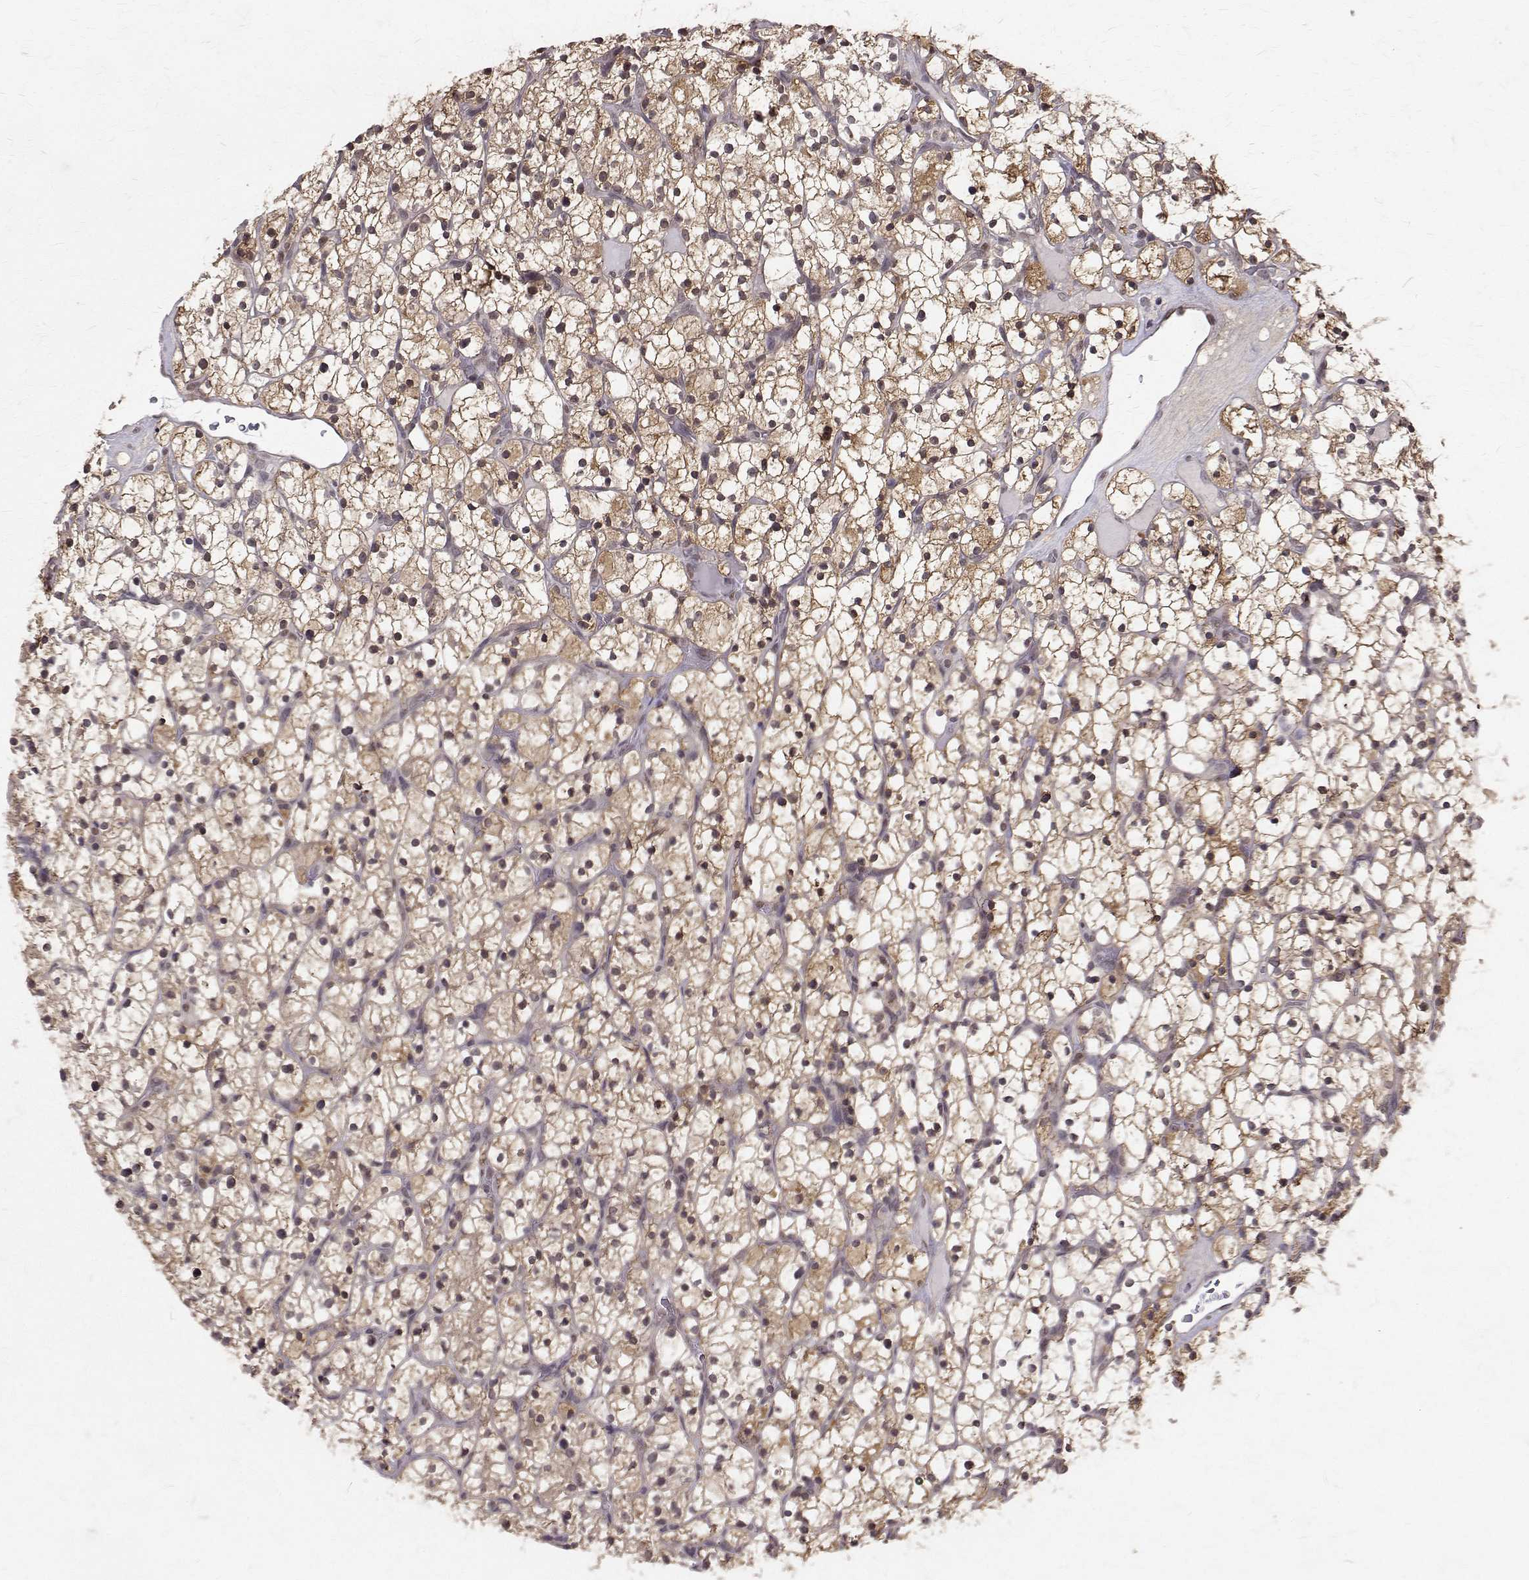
{"staining": {"intensity": "weak", "quantity": ">75%", "location": "cytoplasmic/membranous,nuclear"}, "tissue": "renal cancer", "cell_type": "Tumor cells", "image_type": "cancer", "snomed": [{"axis": "morphology", "description": "Adenocarcinoma, NOS"}, {"axis": "topography", "description": "Kidney"}], "caption": "Immunohistochemical staining of renal cancer reveals weak cytoplasmic/membranous and nuclear protein expression in about >75% of tumor cells. The staining was performed using DAB (3,3'-diaminobenzidine), with brown indicating positive protein expression. Nuclei are stained blue with hematoxylin.", "gene": "NIF3L1", "patient": {"sex": "female", "age": 64}}